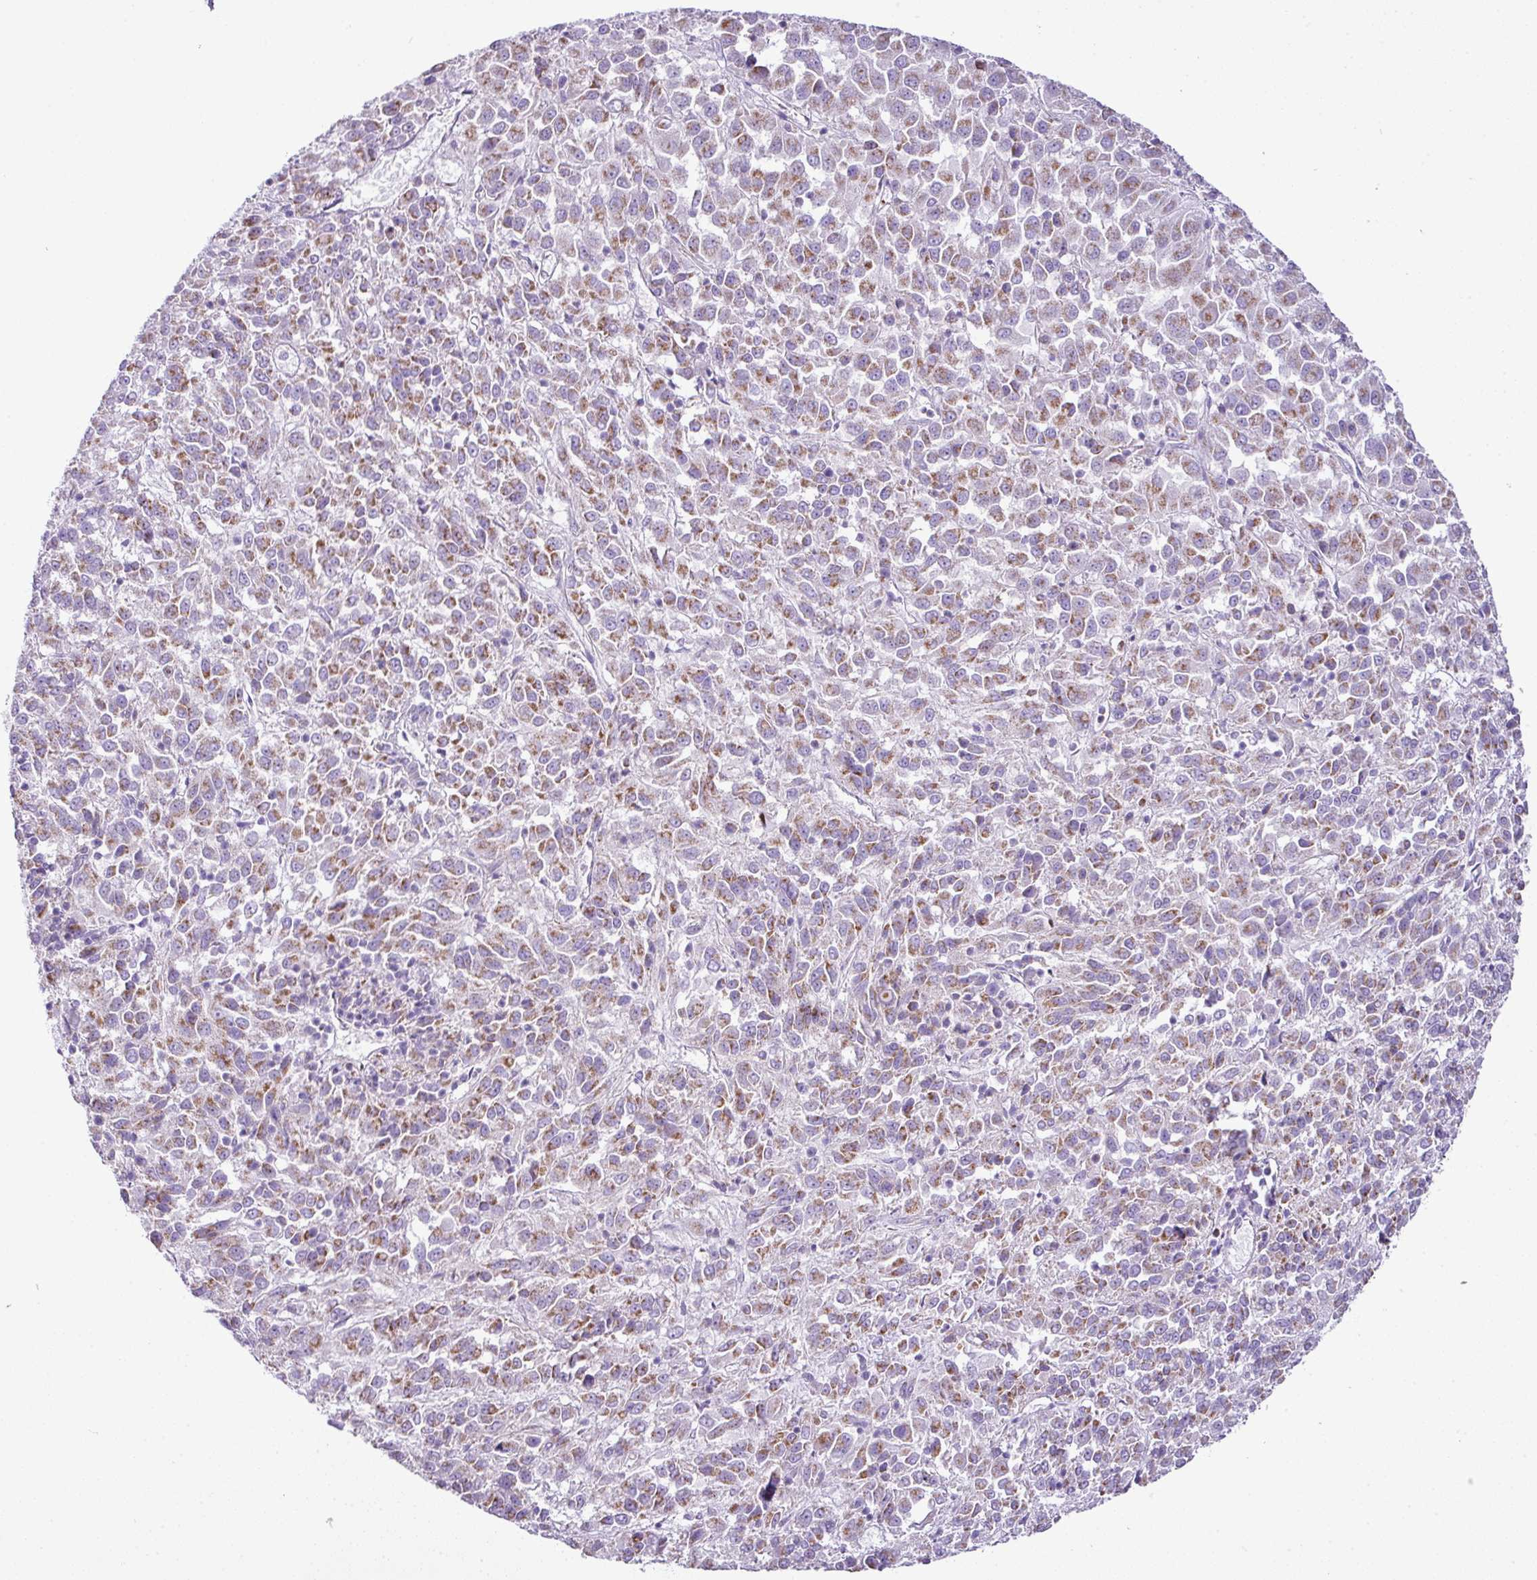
{"staining": {"intensity": "moderate", "quantity": ">75%", "location": "cytoplasmic/membranous"}, "tissue": "melanoma", "cell_type": "Tumor cells", "image_type": "cancer", "snomed": [{"axis": "morphology", "description": "Malignant melanoma, Metastatic site"}, {"axis": "topography", "description": "Lung"}], "caption": "High-magnification brightfield microscopy of malignant melanoma (metastatic site) stained with DAB (brown) and counterstained with hematoxylin (blue). tumor cells exhibit moderate cytoplasmic/membranous staining is appreciated in approximately>75% of cells. (Brightfield microscopy of DAB IHC at high magnification).", "gene": "PGAP4", "patient": {"sex": "male", "age": 64}}